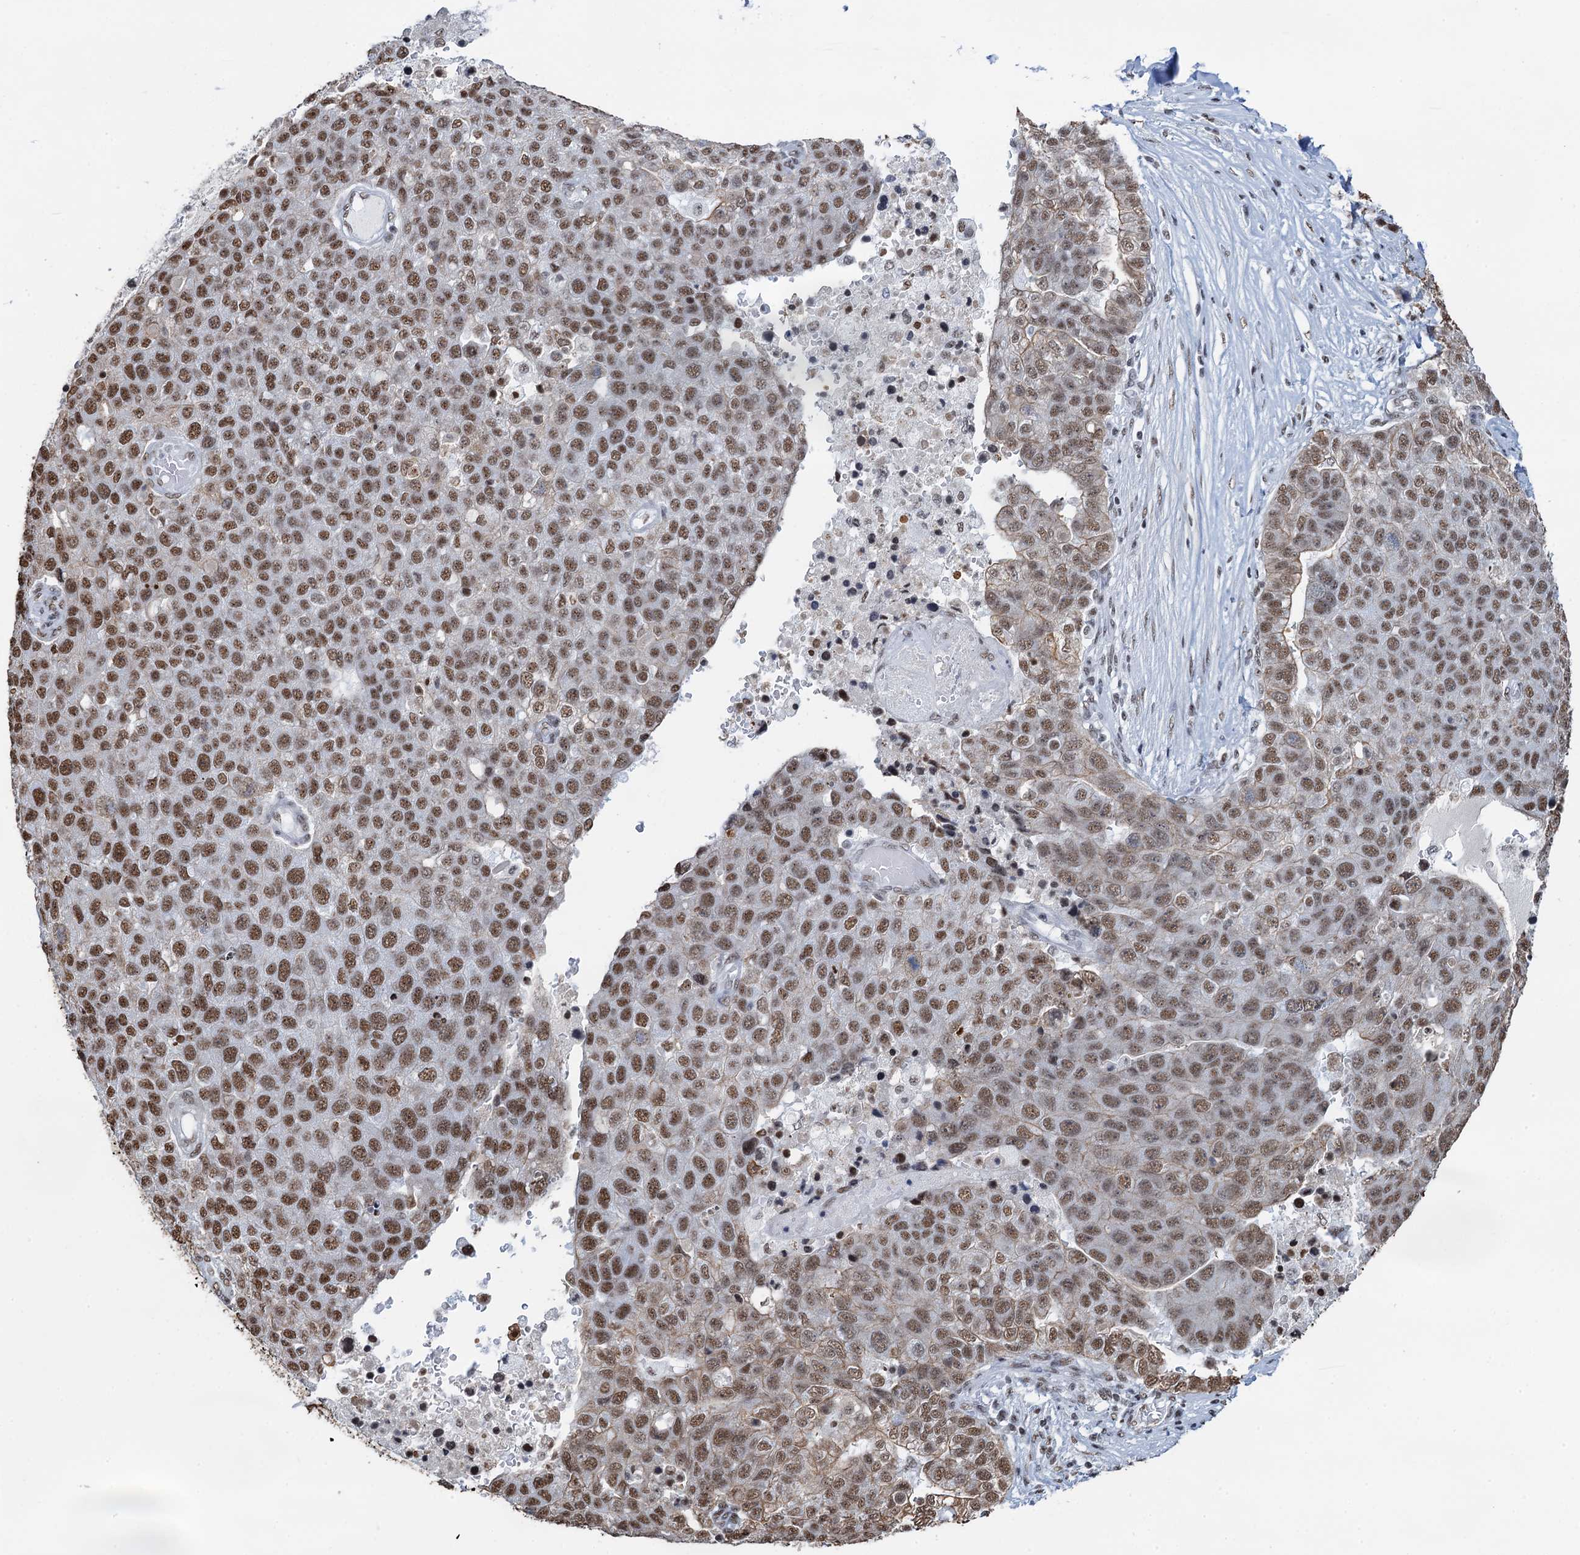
{"staining": {"intensity": "moderate", "quantity": ">75%", "location": "nuclear"}, "tissue": "pancreatic cancer", "cell_type": "Tumor cells", "image_type": "cancer", "snomed": [{"axis": "morphology", "description": "Adenocarcinoma, NOS"}, {"axis": "topography", "description": "Pancreas"}], "caption": "An immunohistochemistry (IHC) image of tumor tissue is shown. Protein staining in brown shows moderate nuclear positivity in adenocarcinoma (pancreatic) within tumor cells. The staining was performed using DAB (3,3'-diaminobenzidine) to visualize the protein expression in brown, while the nuclei were stained in blue with hematoxylin (Magnification: 20x).", "gene": "ZNF609", "patient": {"sex": "female", "age": 61}}